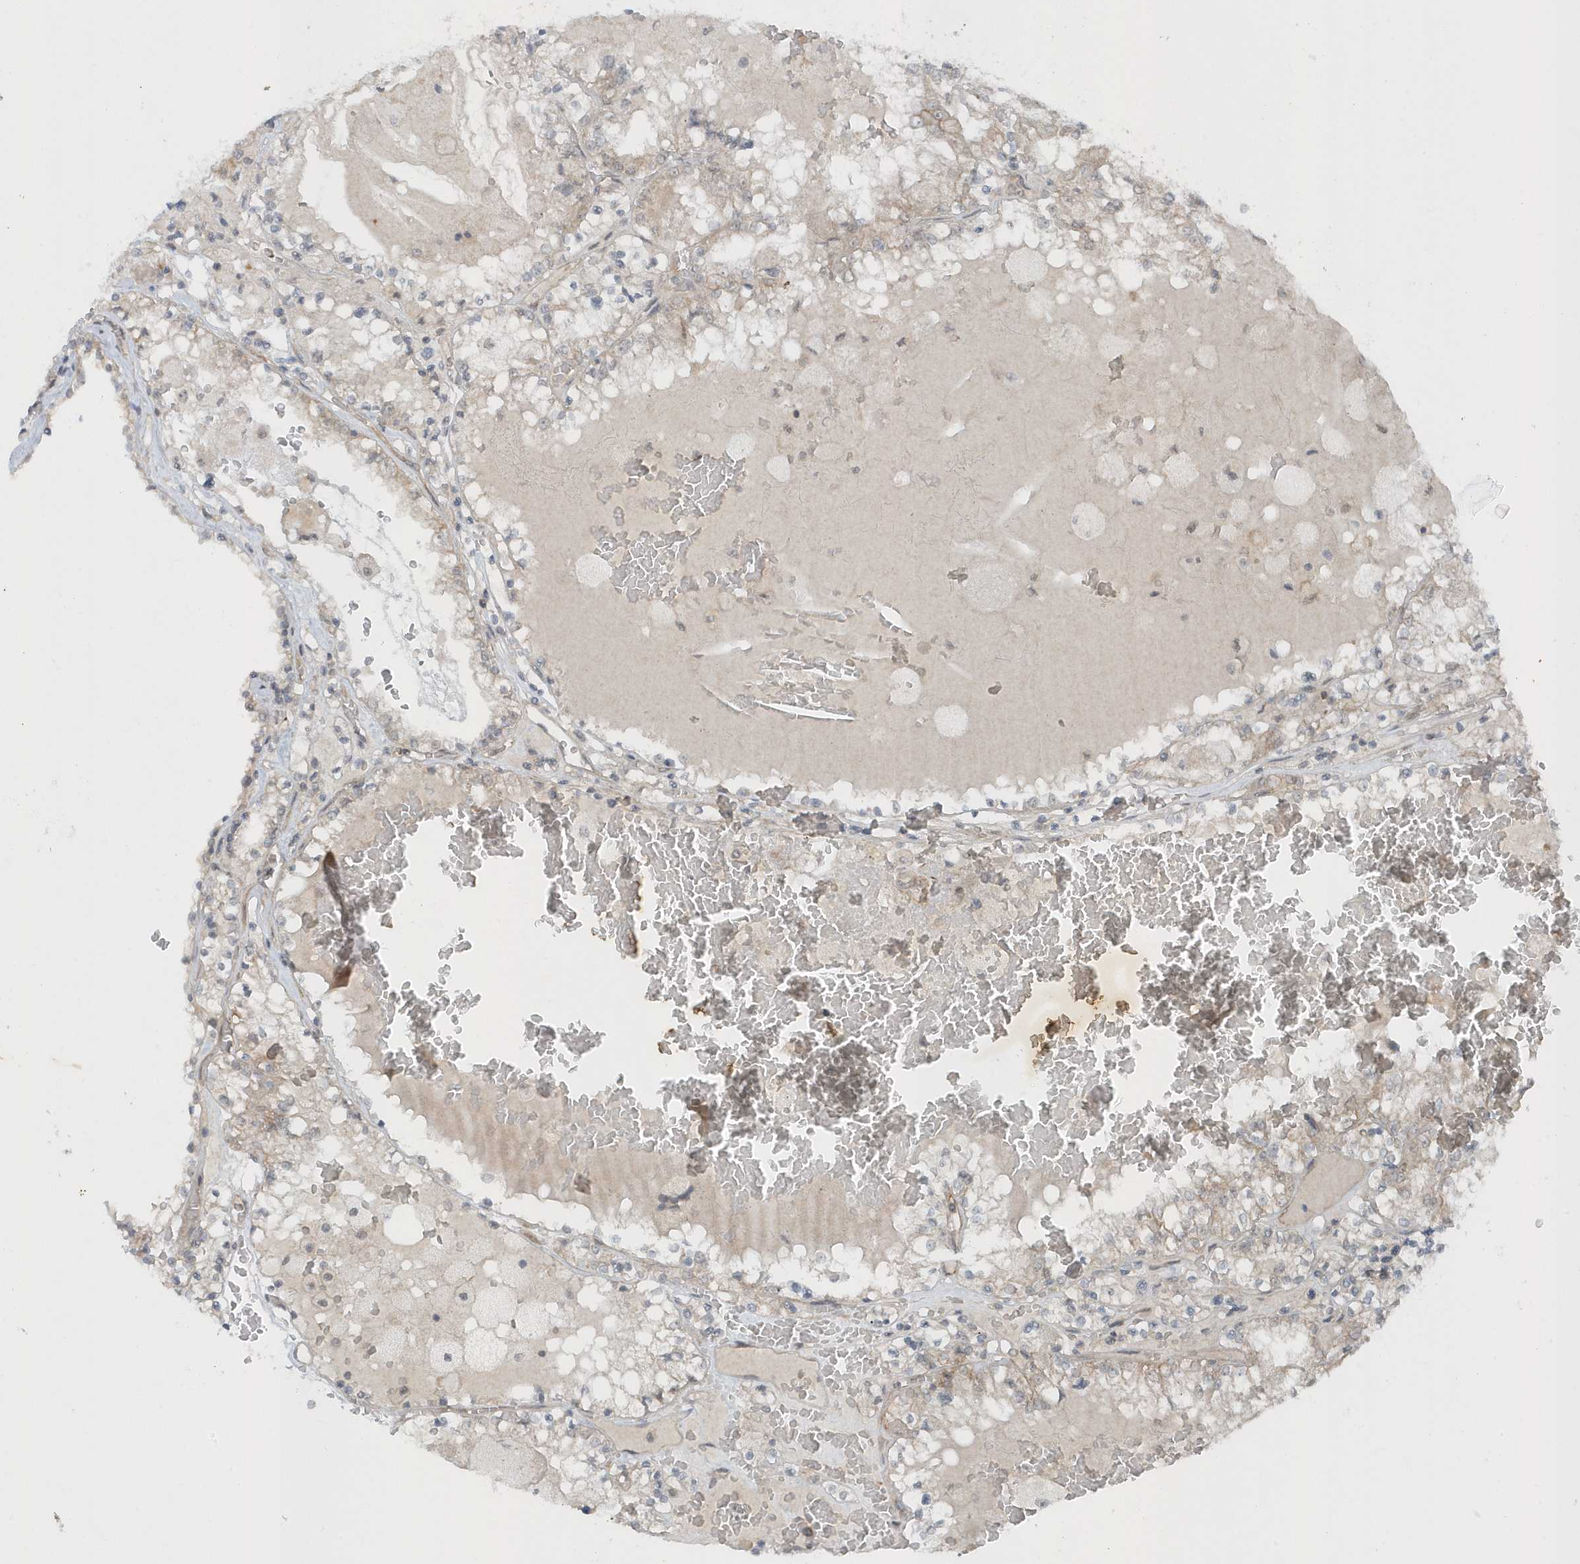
{"staining": {"intensity": "negative", "quantity": "none", "location": "none"}, "tissue": "renal cancer", "cell_type": "Tumor cells", "image_type": "cancer", "snomed": [{"axis": "morphology", "description": "Adenocarcinoma, NOS"}, {"axis": "topography", "description": "Kidney"}], "caption": "This is an immunohistochemistry micrograph of human adenocarcinoma (renal). There is no positivity in tumor cells.", "gene": "PARD3B", "patient": {"sex": "female", "age": 56}}